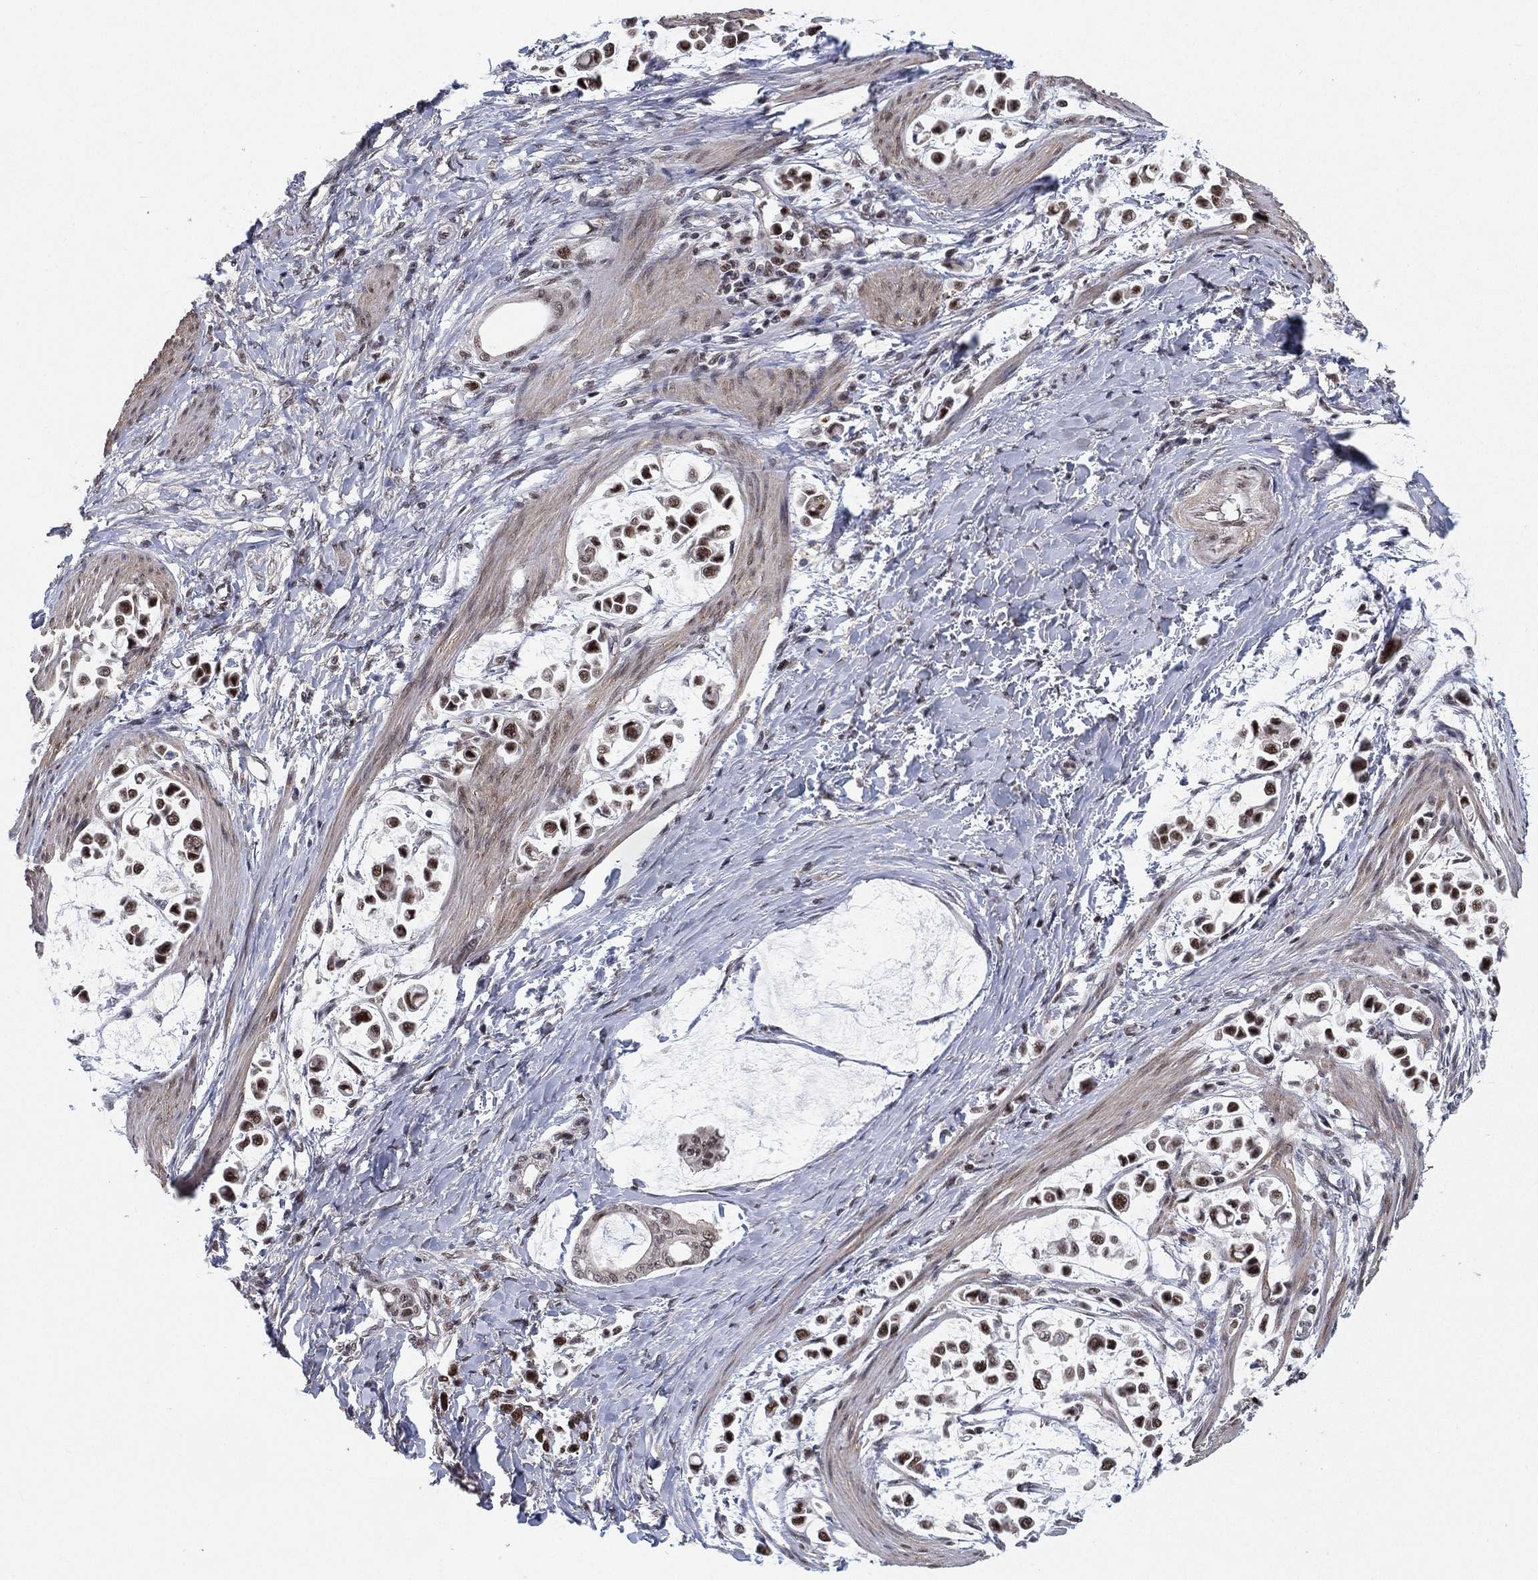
{"staining": {"intensity": "strong", "quantity": ">75%", "location": "nuclear"}, "tissue": "stomach cancer", "cell_type": "Tumor cells", "image_type": "cancer", "snomed": [{"axis": "morphology", "description": "Adenocarcinoma, NOS"}, {"axis": "topography", "description": "Stomach"}], "caption": "This photomicrograph shows immunohistochemistry (IHC) staining of stomach cancer, with high strong nuclear positivity in approximately >75% of tumor cells.", "gene": "DGCR8", "patient": {"sex": "male", "age": 82}}